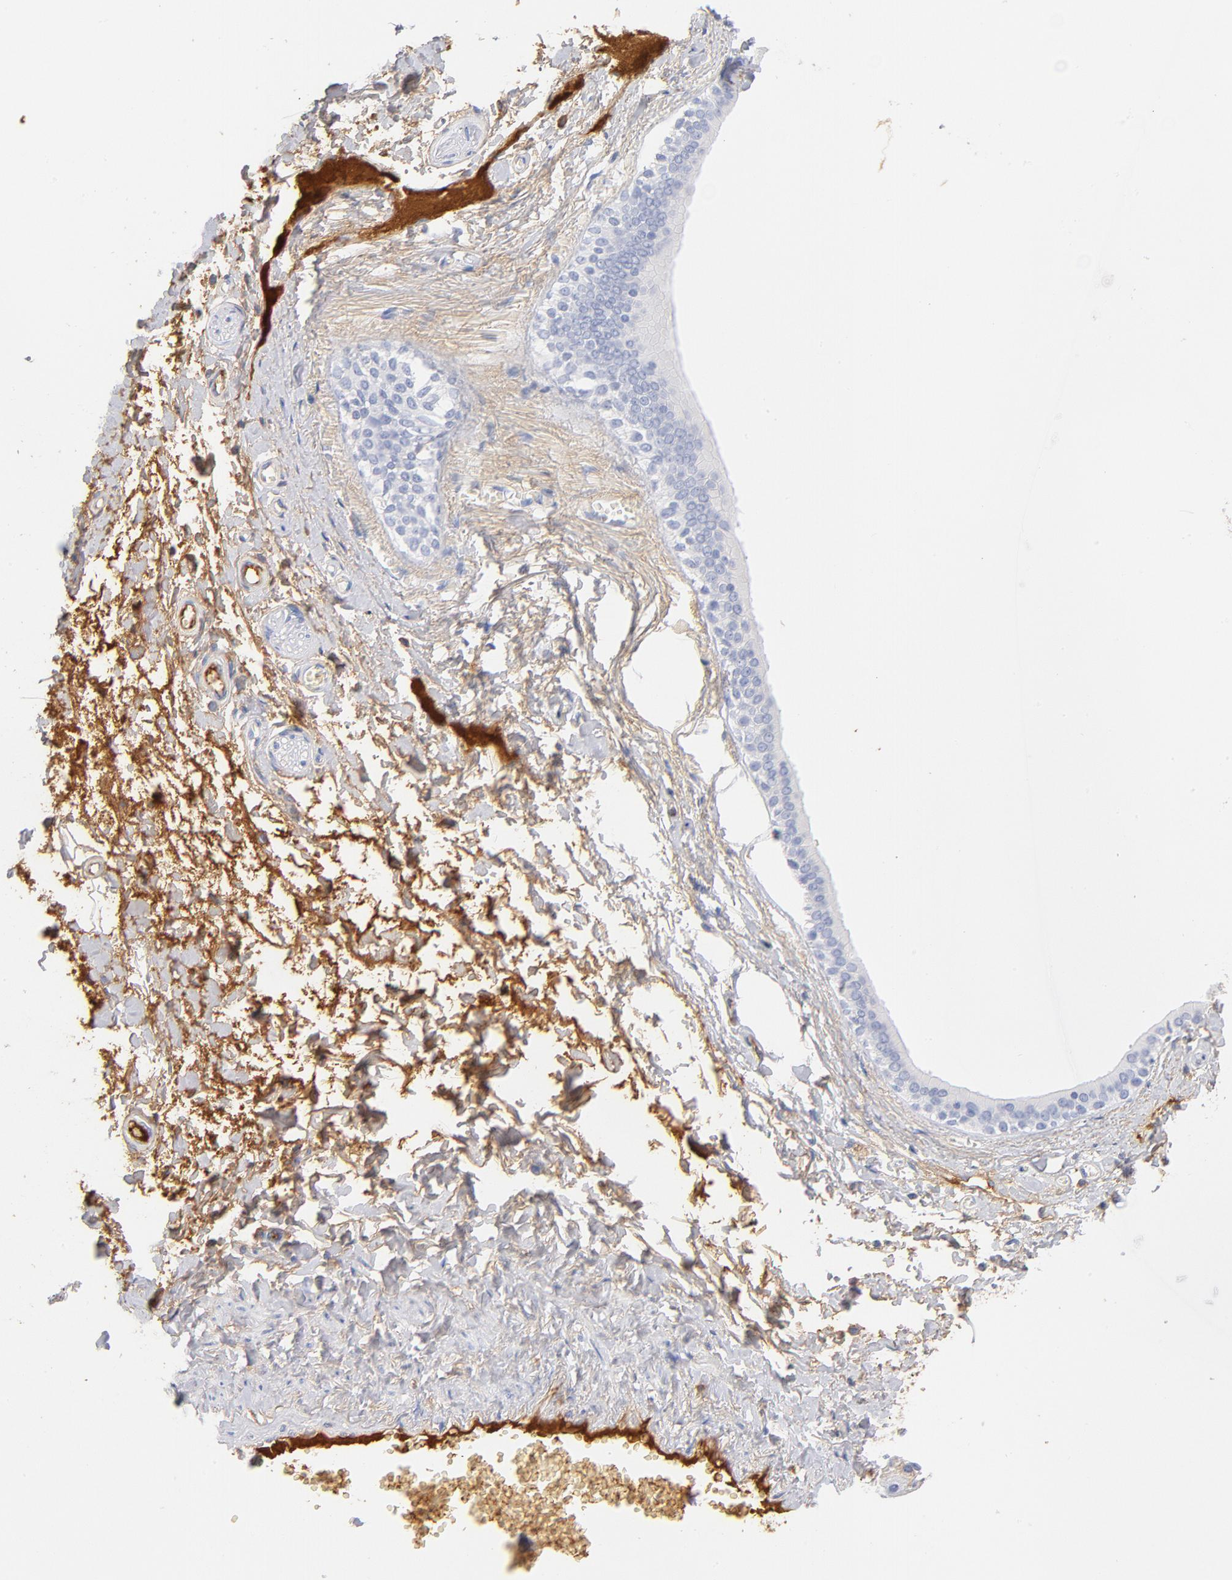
{"staining": {"intensity": "strong", "quantity": ">75%", "location": "cytoplasmic/membranous"}, "tissue": "adipose tissue", "cell_type": "Adipocytes", "image_type": "normal", "snomed": [{"axis": "morphology", "description": "Normal tissue, NOS"}, {"axis": "morphology", "description": "Inflammation, NOS"}, {"axis": "topography", "description": "Salivary gland"}, {"axis": "topography", "description": "Peripheral nerve tissue"}], "caption": "Immunohistochemistry of unremarkable adipose tissue exhibits high levels of strong cytoplasmic/membranous expression in approximately >75% of adipocytes. The staining was performed using DAB (3,3'-diaminobenzidine) to visualize the protein expression in brown, while the nuclei were stained in blue with hematoxylin (Magnification: 20x).", "gene": "C3", "patient": {"sex": "female", "age": 75}}